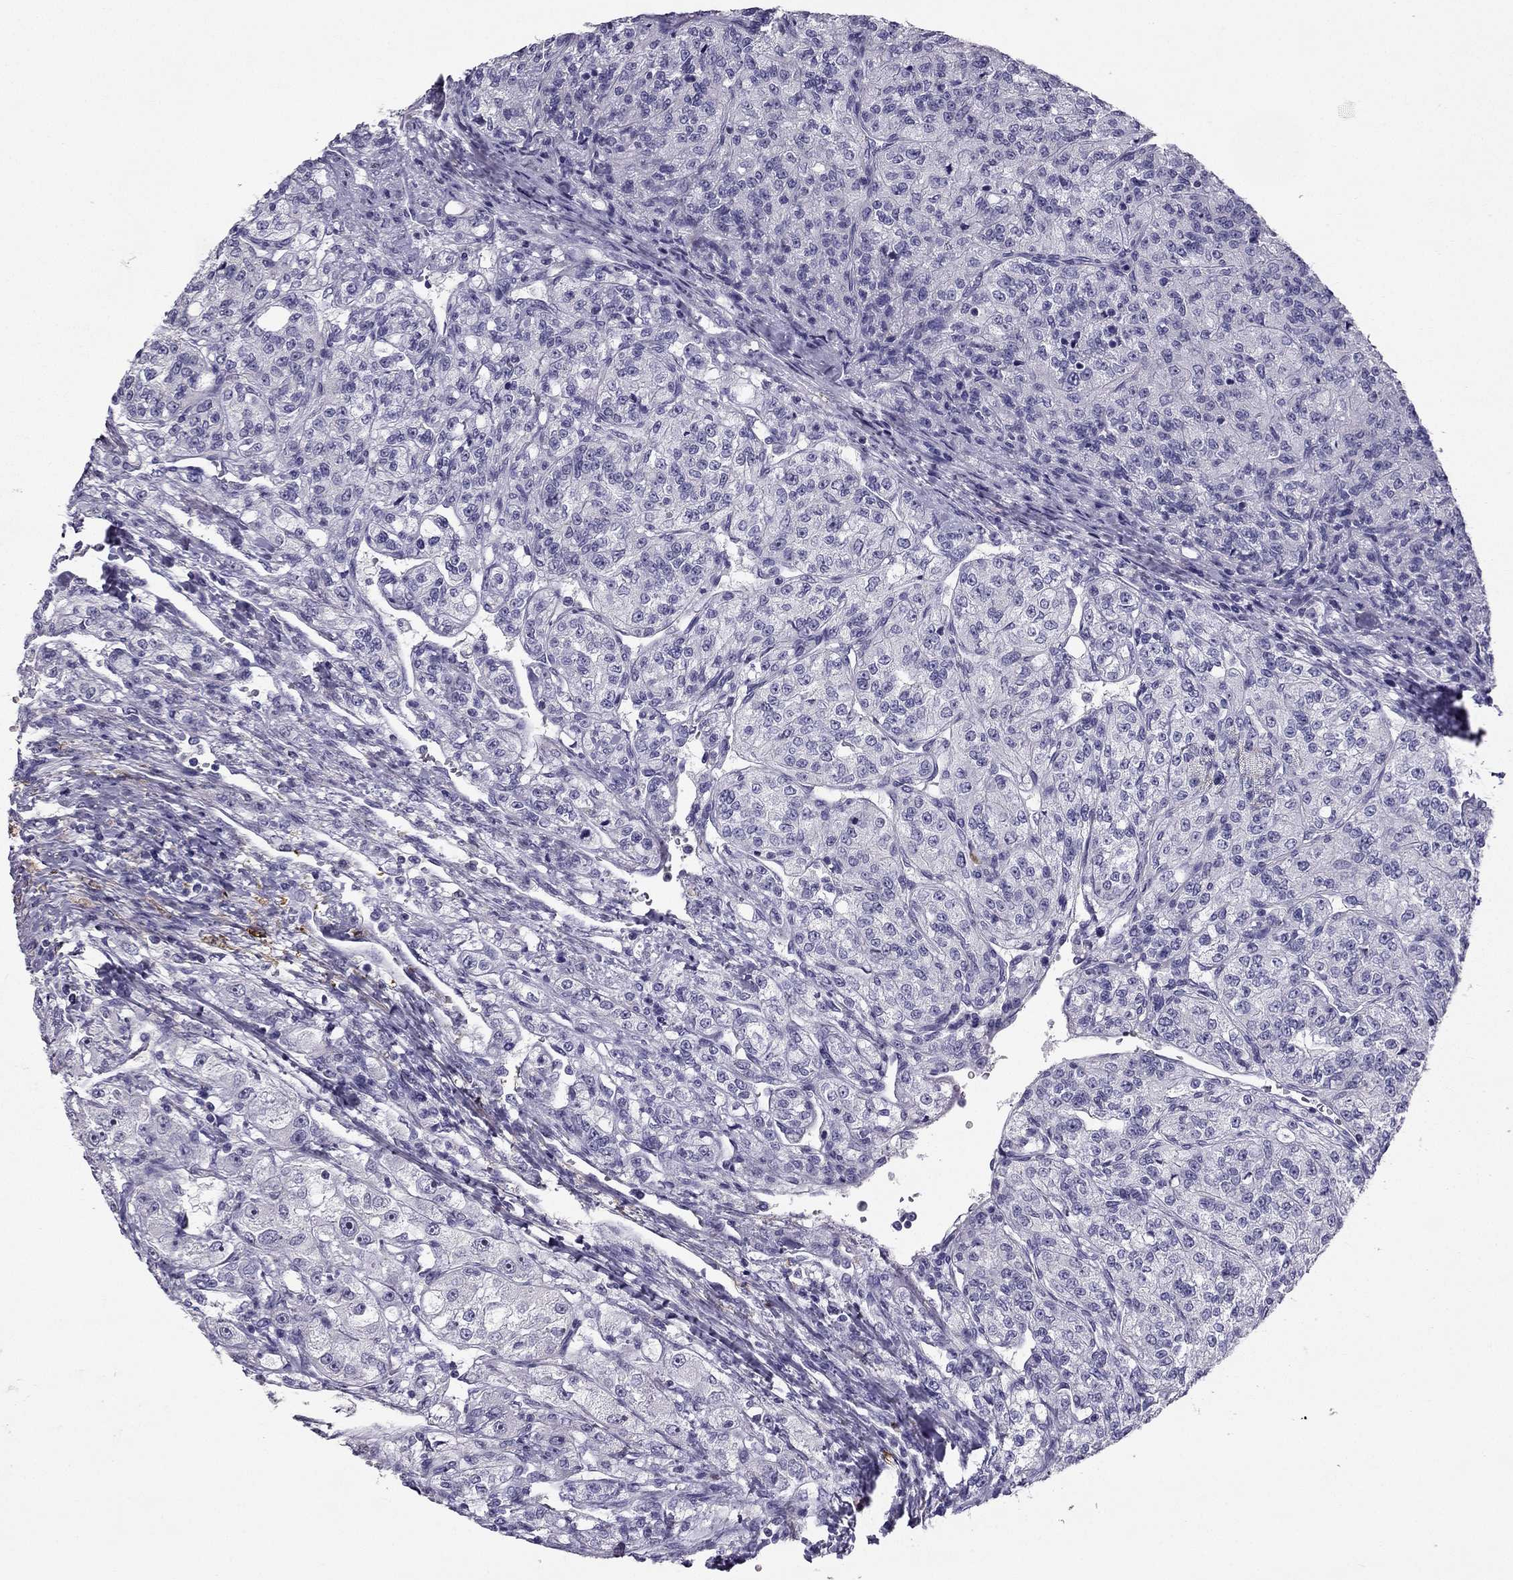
{"staining": {"intensity": "negative", "quantity": "none", "location": "none"}, "tissue": "renal cancer", "cell_type": "Tumor cells", "image_type": "cancer", "snomed": [{"axis": "morphology", "description": "Adenocarcinoma, NOS"}, {"axis": "topography", "description": "Kidney"}], "caption": "Immunohistochemistry (IHC) photomicrograph of renal adenocarcinoma stained for a protein (brown), which reveals no positivity in tumor cells. The staining is performed using DAB (3,3'-diaminobenzidine) brown chromogen with nuclei counter-stained in using hematoxylin.", "gene": "LMTK3", "patient": {"sex": "female", "age": 63}}